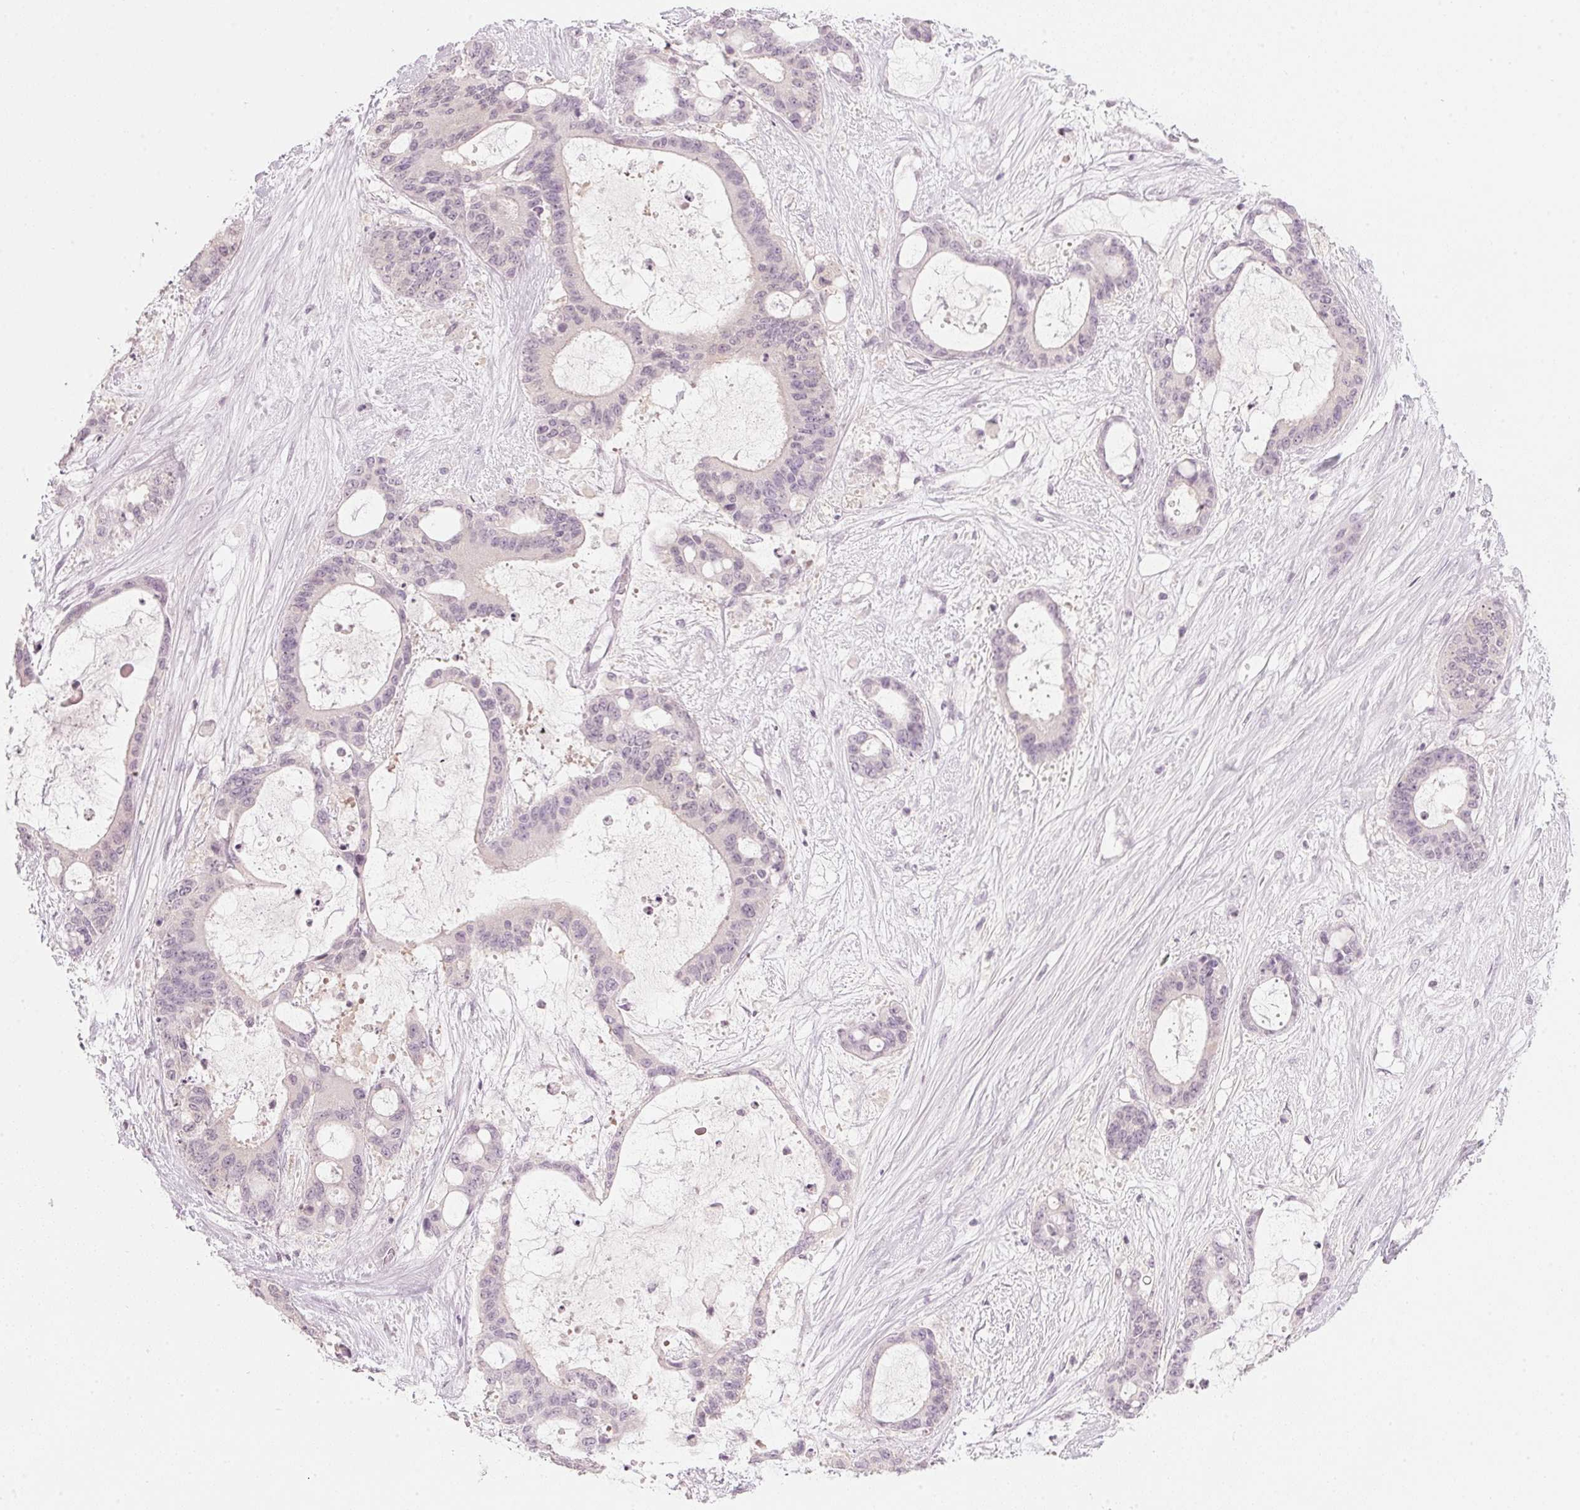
{"staining": {"intensity": "negative", "quantity": "none", "location": "none"}, "tissue": "liver cancer", "cell_type": "Tumor cells", "image_type": "cancer", "snomed": [{"axis": "morphology", "description": "Normal tissue, NOS"}, {"axis": "morphology", "description": "Cholangiocarcinoma"}, {"axis": "topography", "description": "Liver"}, {"axis": "topography", "description": "Peripheral nerve tissue"}], "caption": "An IHC photomicrograph of liver cancer (cholangiocarcinoma) is shown. There is no staining in tumor cells of liver cancer (cholangiocarcinoma).", "gene": "SFRP4", "patient": {"sex": "female", "age": 73}}